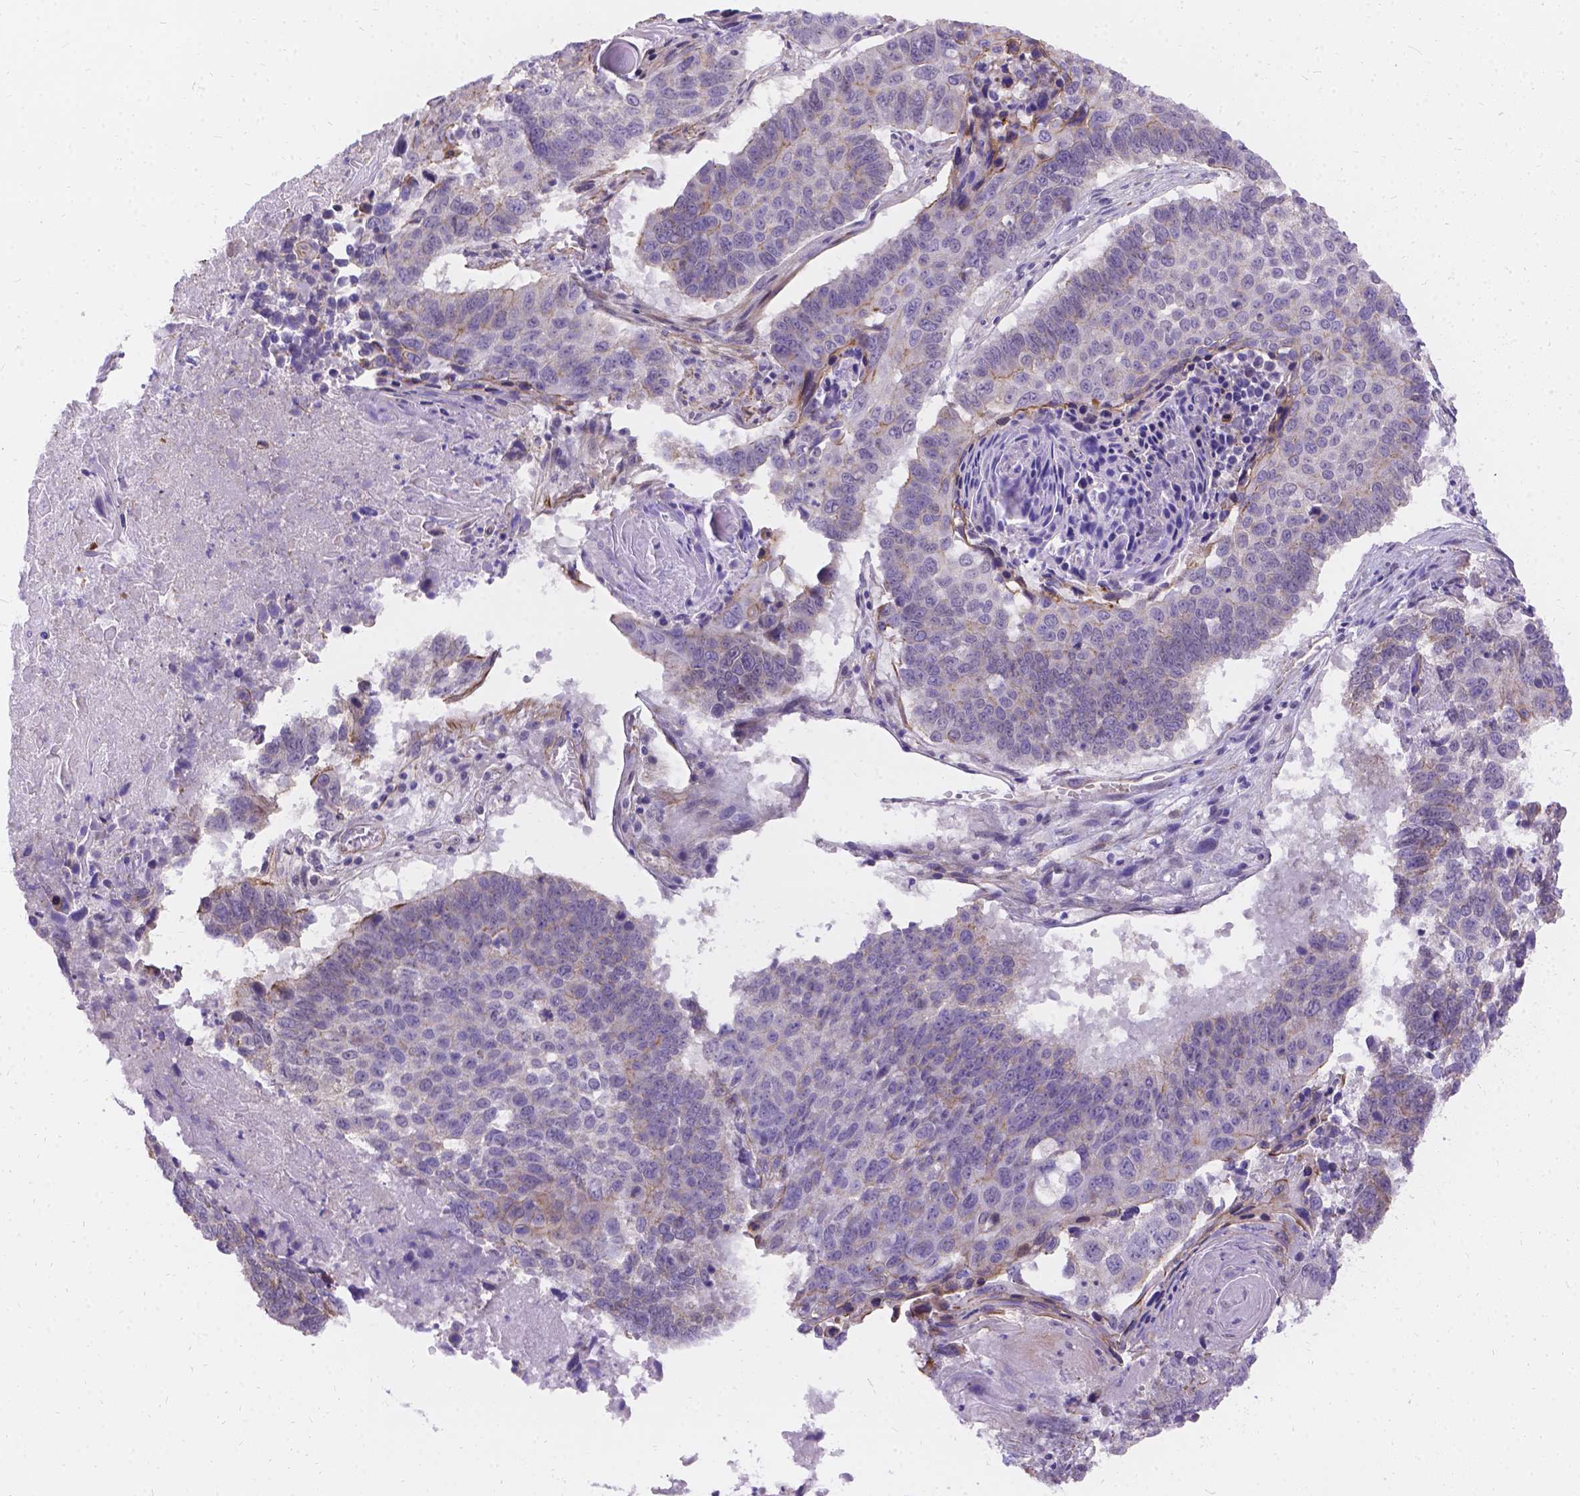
{"staining": {"intensity": "weak", "quantity": "<25%", "location": "cytoplasmic/membranous"}, "tissue": "lung cancer", "cell_type": "Tumor cells", "image_type": "cancer", "snomed": [{"axis": "morphology", "description": "Squamous cell carcinoma, NOS"}, {"axis": "topography", "description": "Lung"}], "caption": "This is a photomicrograph of immunohistochemistry staining of lung cancer, which shows no expression in tumor cells.", "gene": "PALS1", "patient": {"sex": "male", "age": 73}}